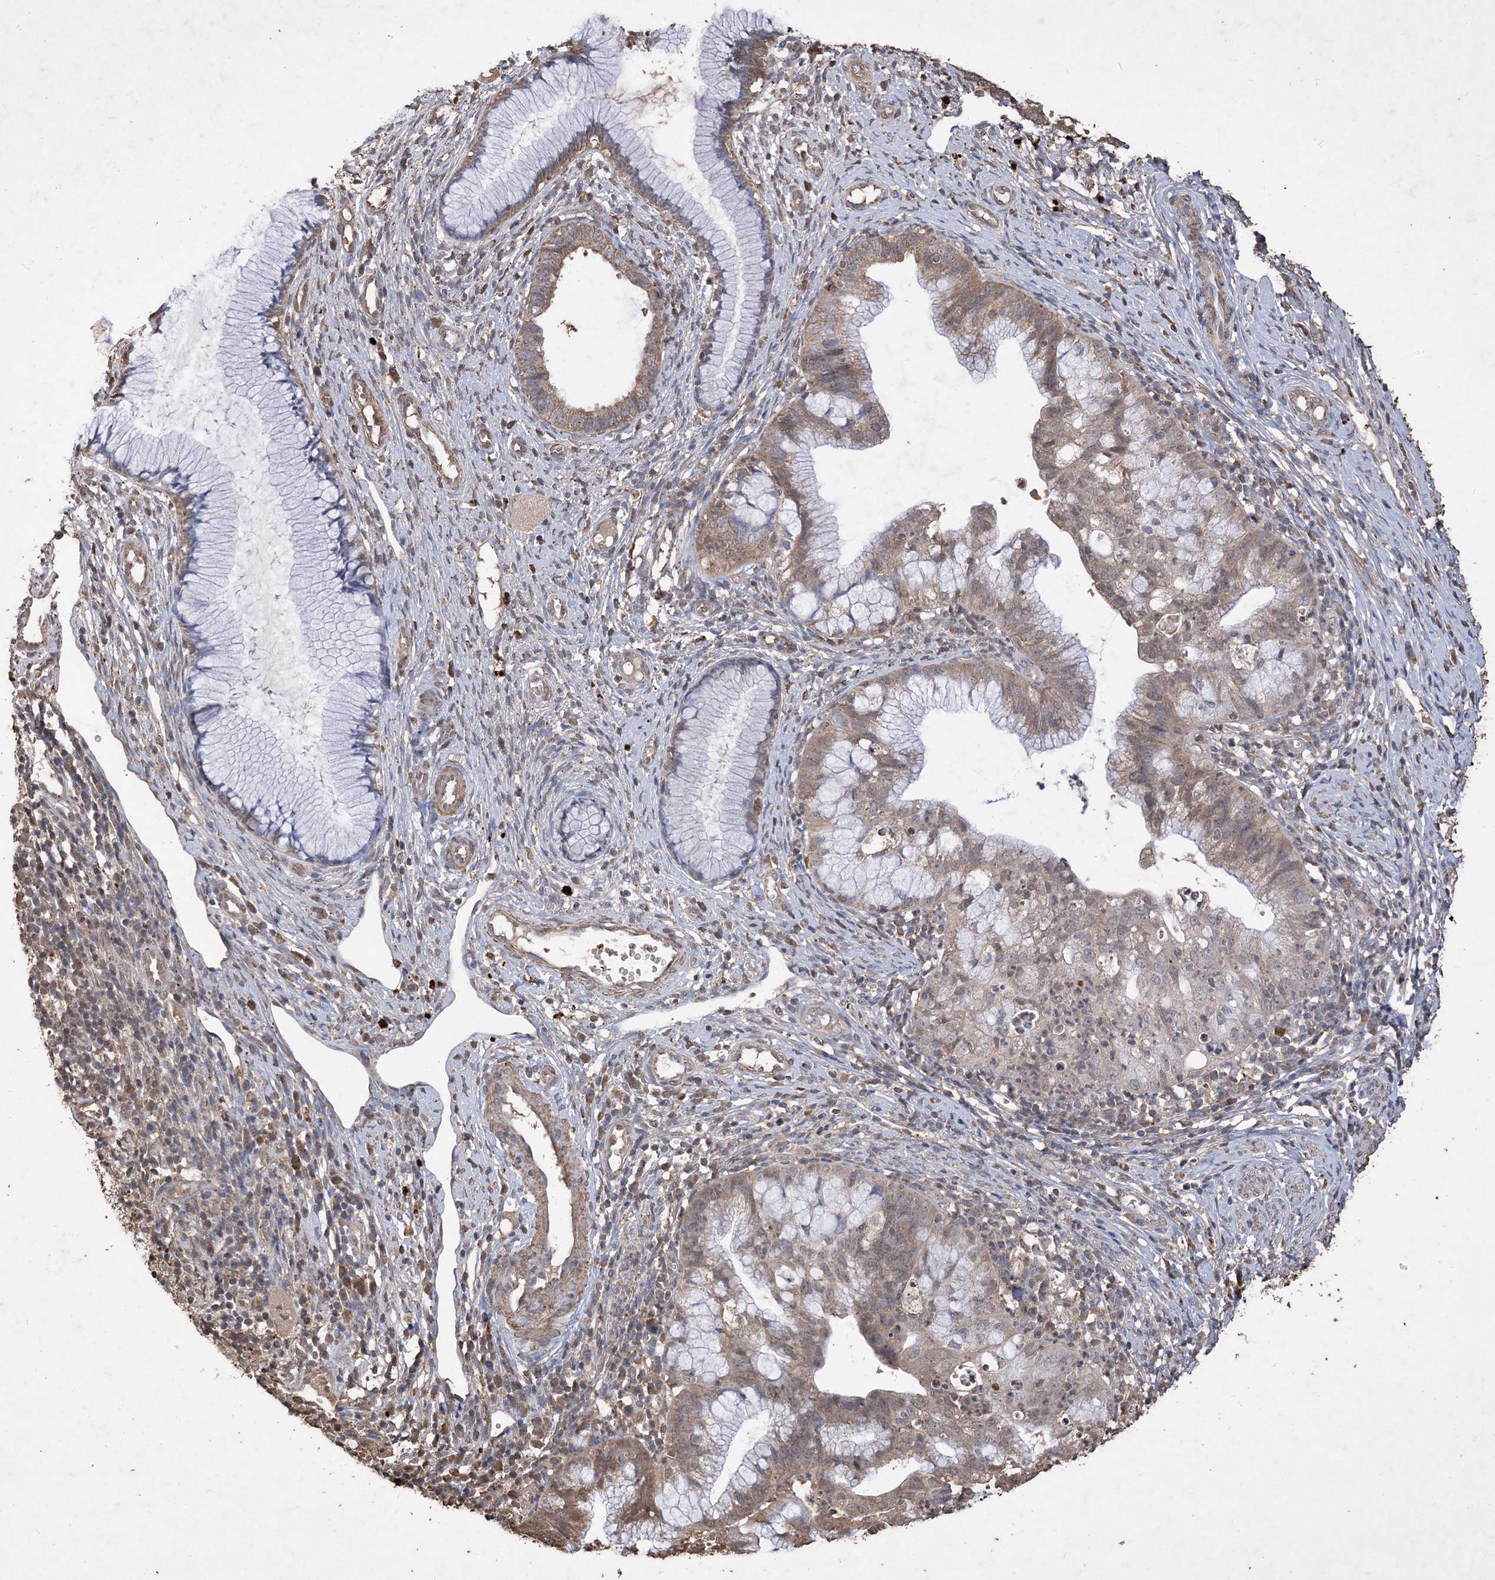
{"staining": {"intensity": "weak", "quantity": ">75%", "location": "cytoplasmic/membranous"}, "tissue": "cervical cancer", "cell_type": "Tumor cells", "image_type": "cancer", "snomed": [{"axis": "morphology", "description": "Adenocarcinoma, NOS"}, {"axis": "topography", "description": "Cervix"}], "caption": "Adenocarcinoma (cervical) stained with a brown dye displays weak cytoplasmic/membranous positive expression in approximately >75% of tumor cells.", "gene": "HPS4", "patient": {"sex": "female", "age": 36}}